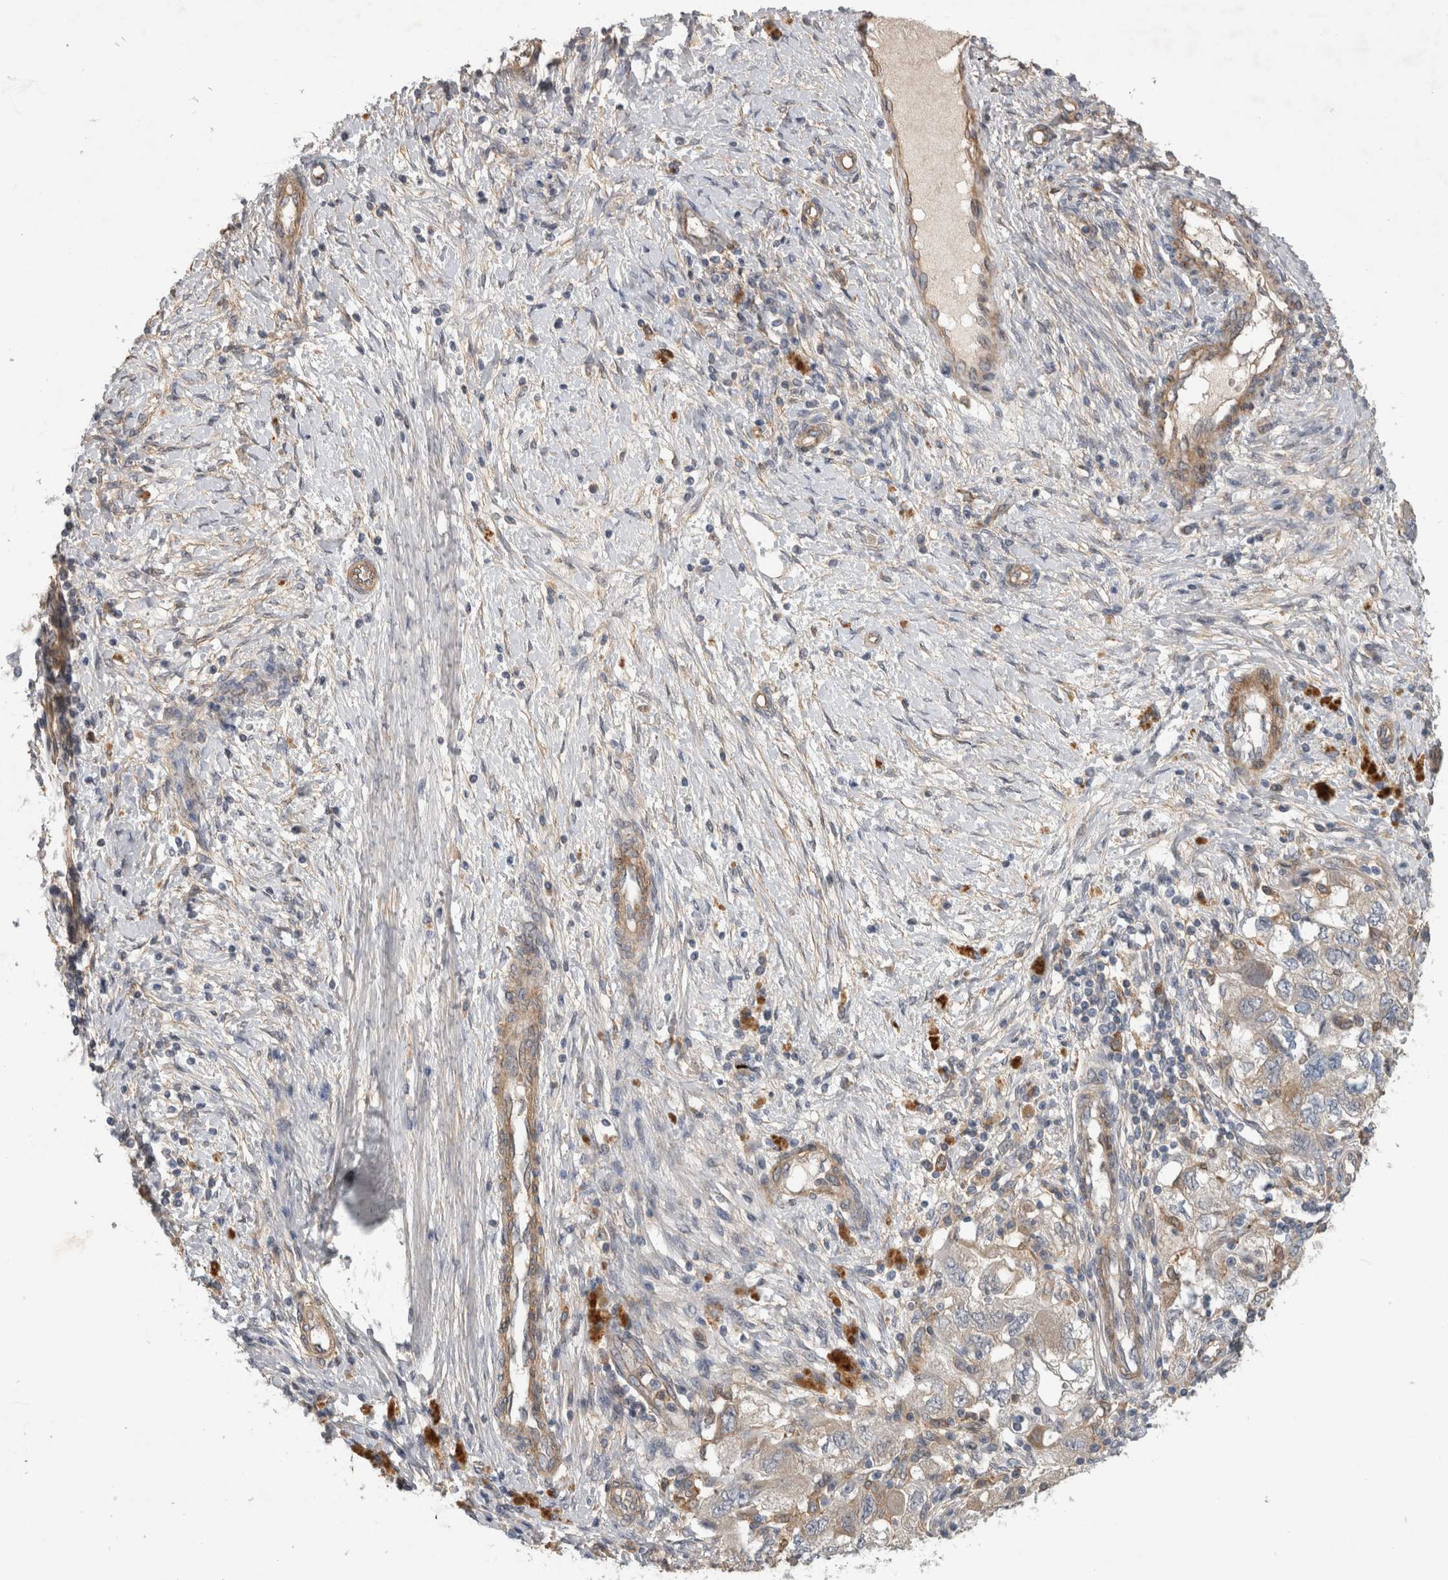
{"staining": {"intensity": "negative", "quantity": "none", "location": "none"}, "tissue": "ovarian cancer", "cell_type": "Tumor cells", "image_type": "cancer", "snomed": [{"axis": "morphology", "description": "Carcinoma, NOS"}, {"axis": "morphology", "description": "Cystadenocarcinoma, serous, NOS"}, {"axis": "topography", "description": "Ovary"}], "caption": "Immunohistochemistry (IHC) micrograph of neoplastic tissue: human ovarian serous cystadenocarcinoma stained with DAB (3,3'-diaminobenzidine) exhibits no significant protein expression in tumor cells.", "gene": "ANKFY1", "patient": {"sex": "female", "age": 69}}